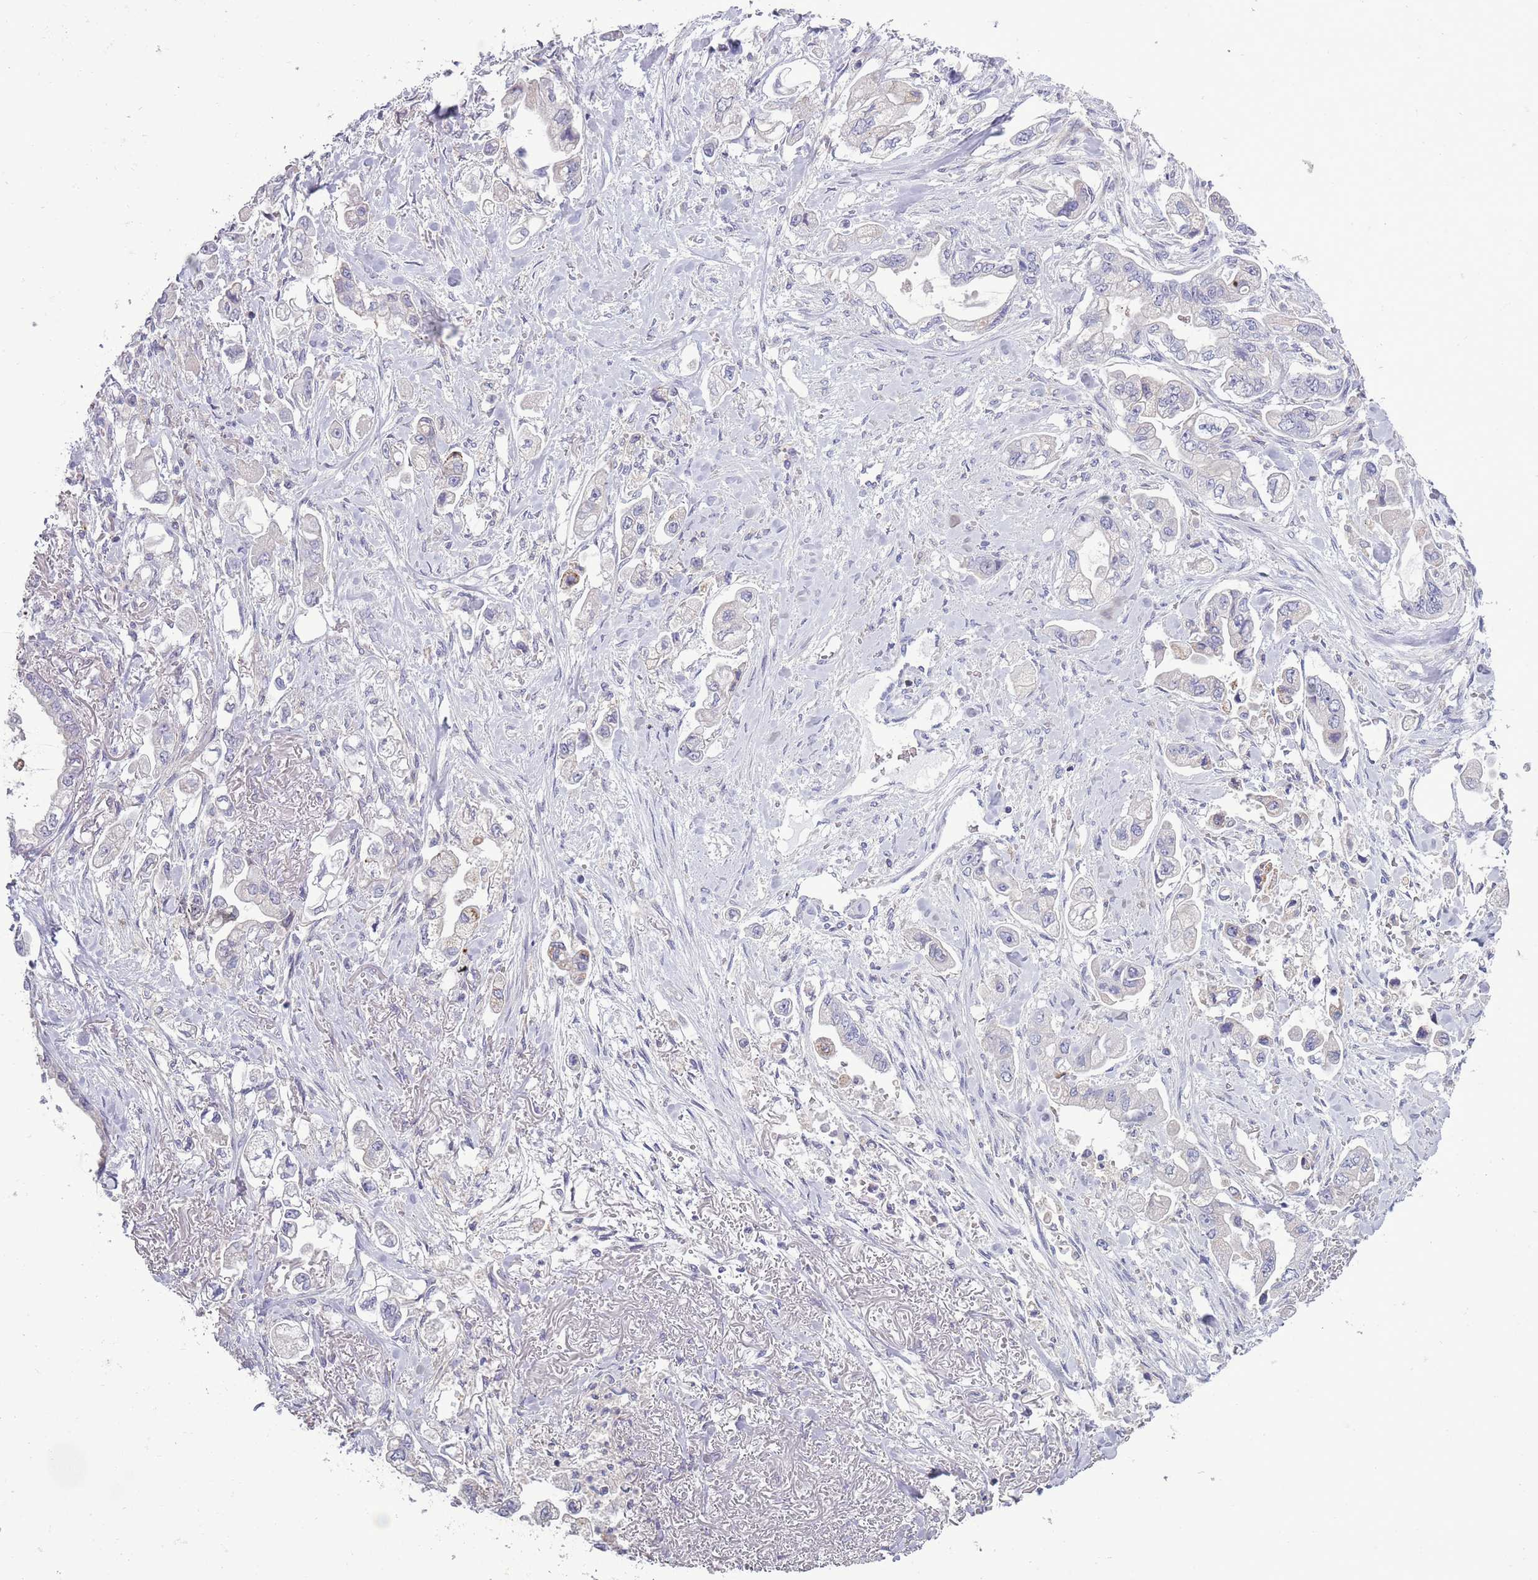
{"staining": {"intensity": "negative", "quantity": "none", "location": "none"}, "tissue": "stomach cancer", "cell_type": "Tumor cells", "image_type": "cancer", "snomed": [{"axis": "morphology", "description": "Adenocarcinoma, NOS"}, {"axis": "topography", "description": "Stomach"}], "caption": "Immunohistochemical staining of adenocarcinoma (stomach) reveals no significant staining in tumor cells.", "gene": "ACSBG1", "patient": {"sex": "male", "age": 62}}